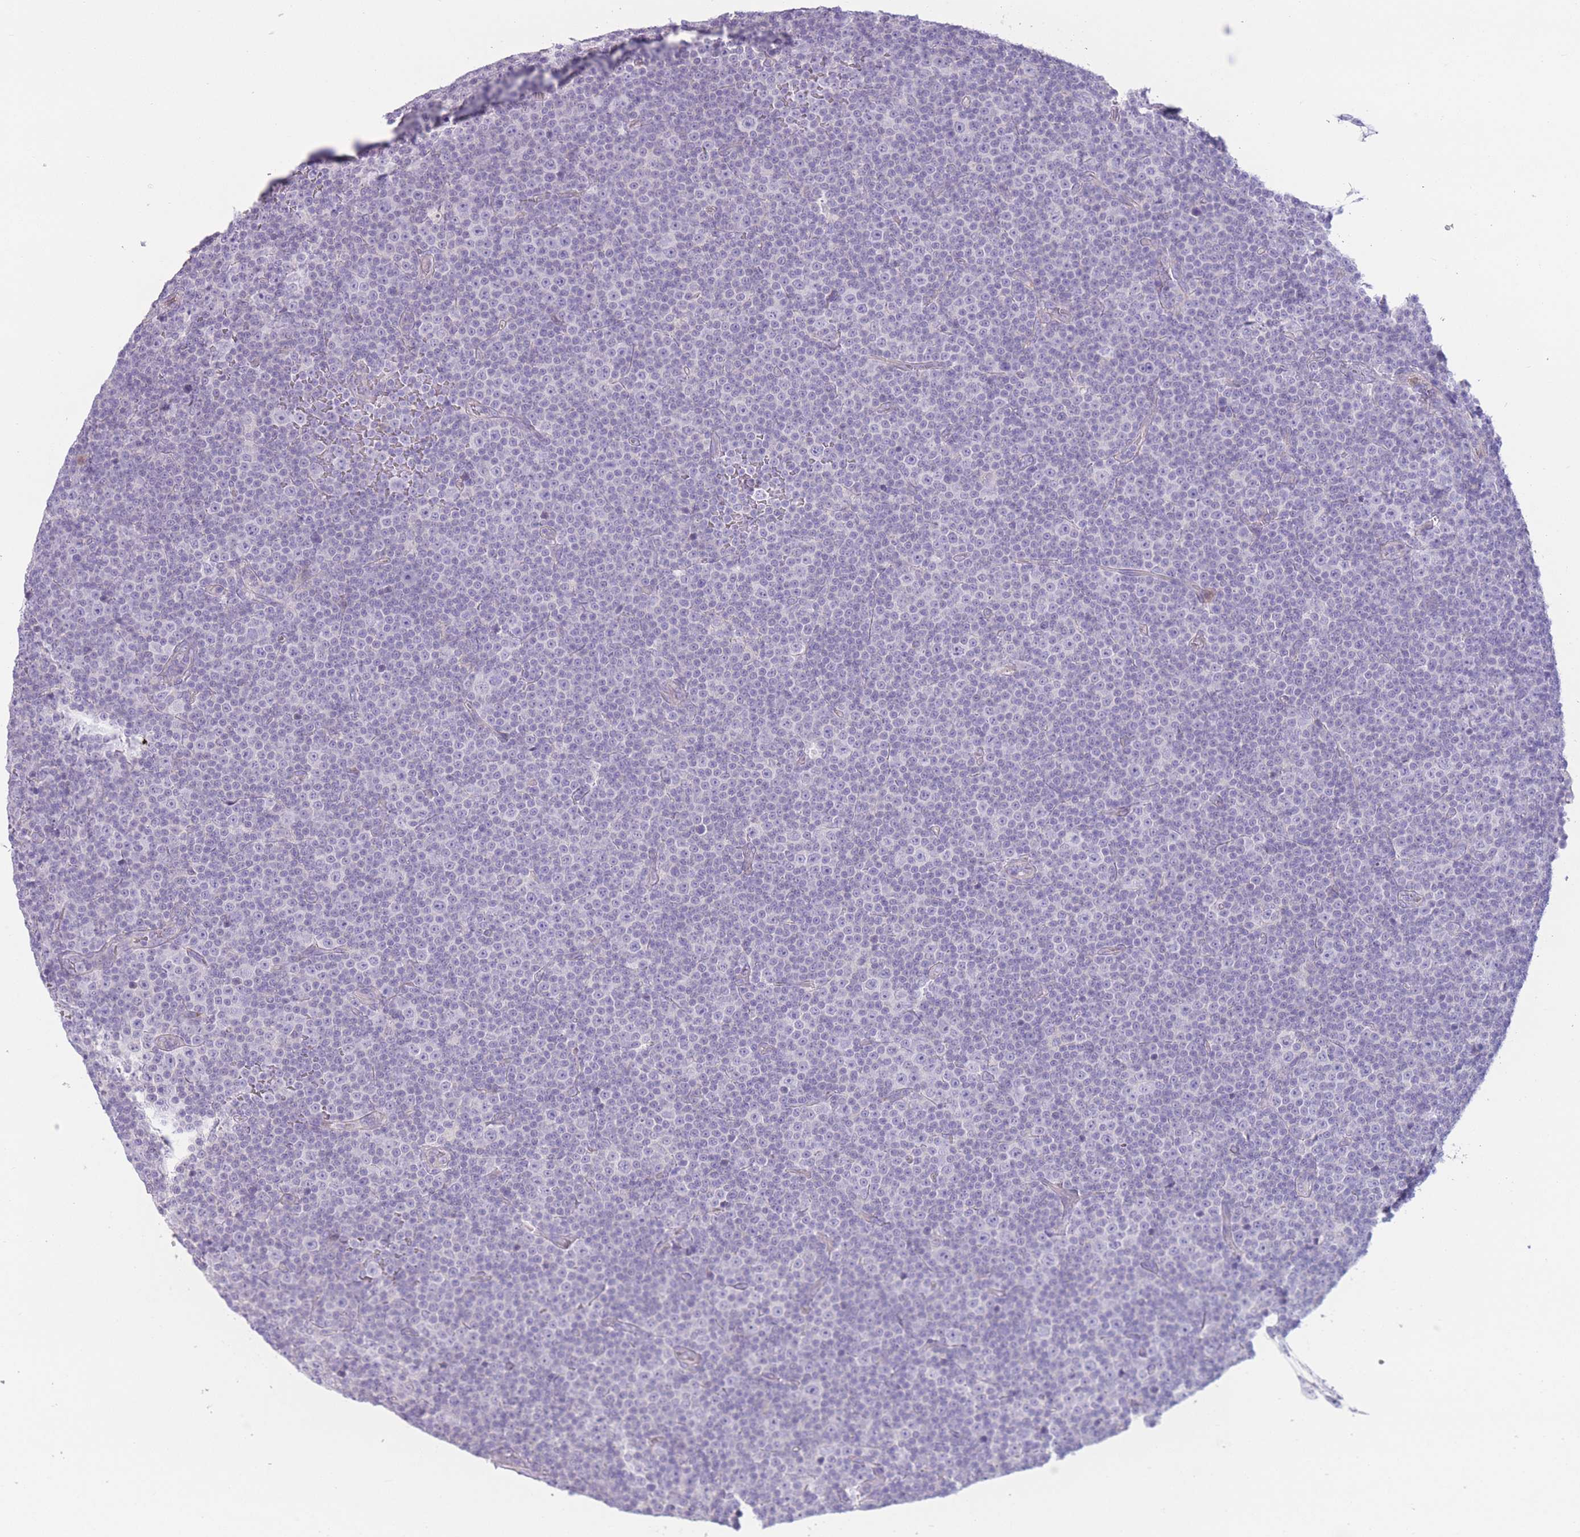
{"staining": {"intensity": "negative", "quantity": "none", "location": "none"}, "tissue": "lymphoma", "cell_type": "Tumor cells", "image_type": "cancer", "snomed": [{"axis": "morphology", "description": "Malignant lymphoma, non-Hodgkin's type, Low grade"}, {"axis": "topography", "description": "Lymph node"}], "caption": "Low-grade malignant lymphoma, non-Hodgkin's type was stained to show a protein in brown. There is no significant positivity in tumor cells.", "gene": "BHLHA15", "patient": {"sex": "female", "age": 67}}